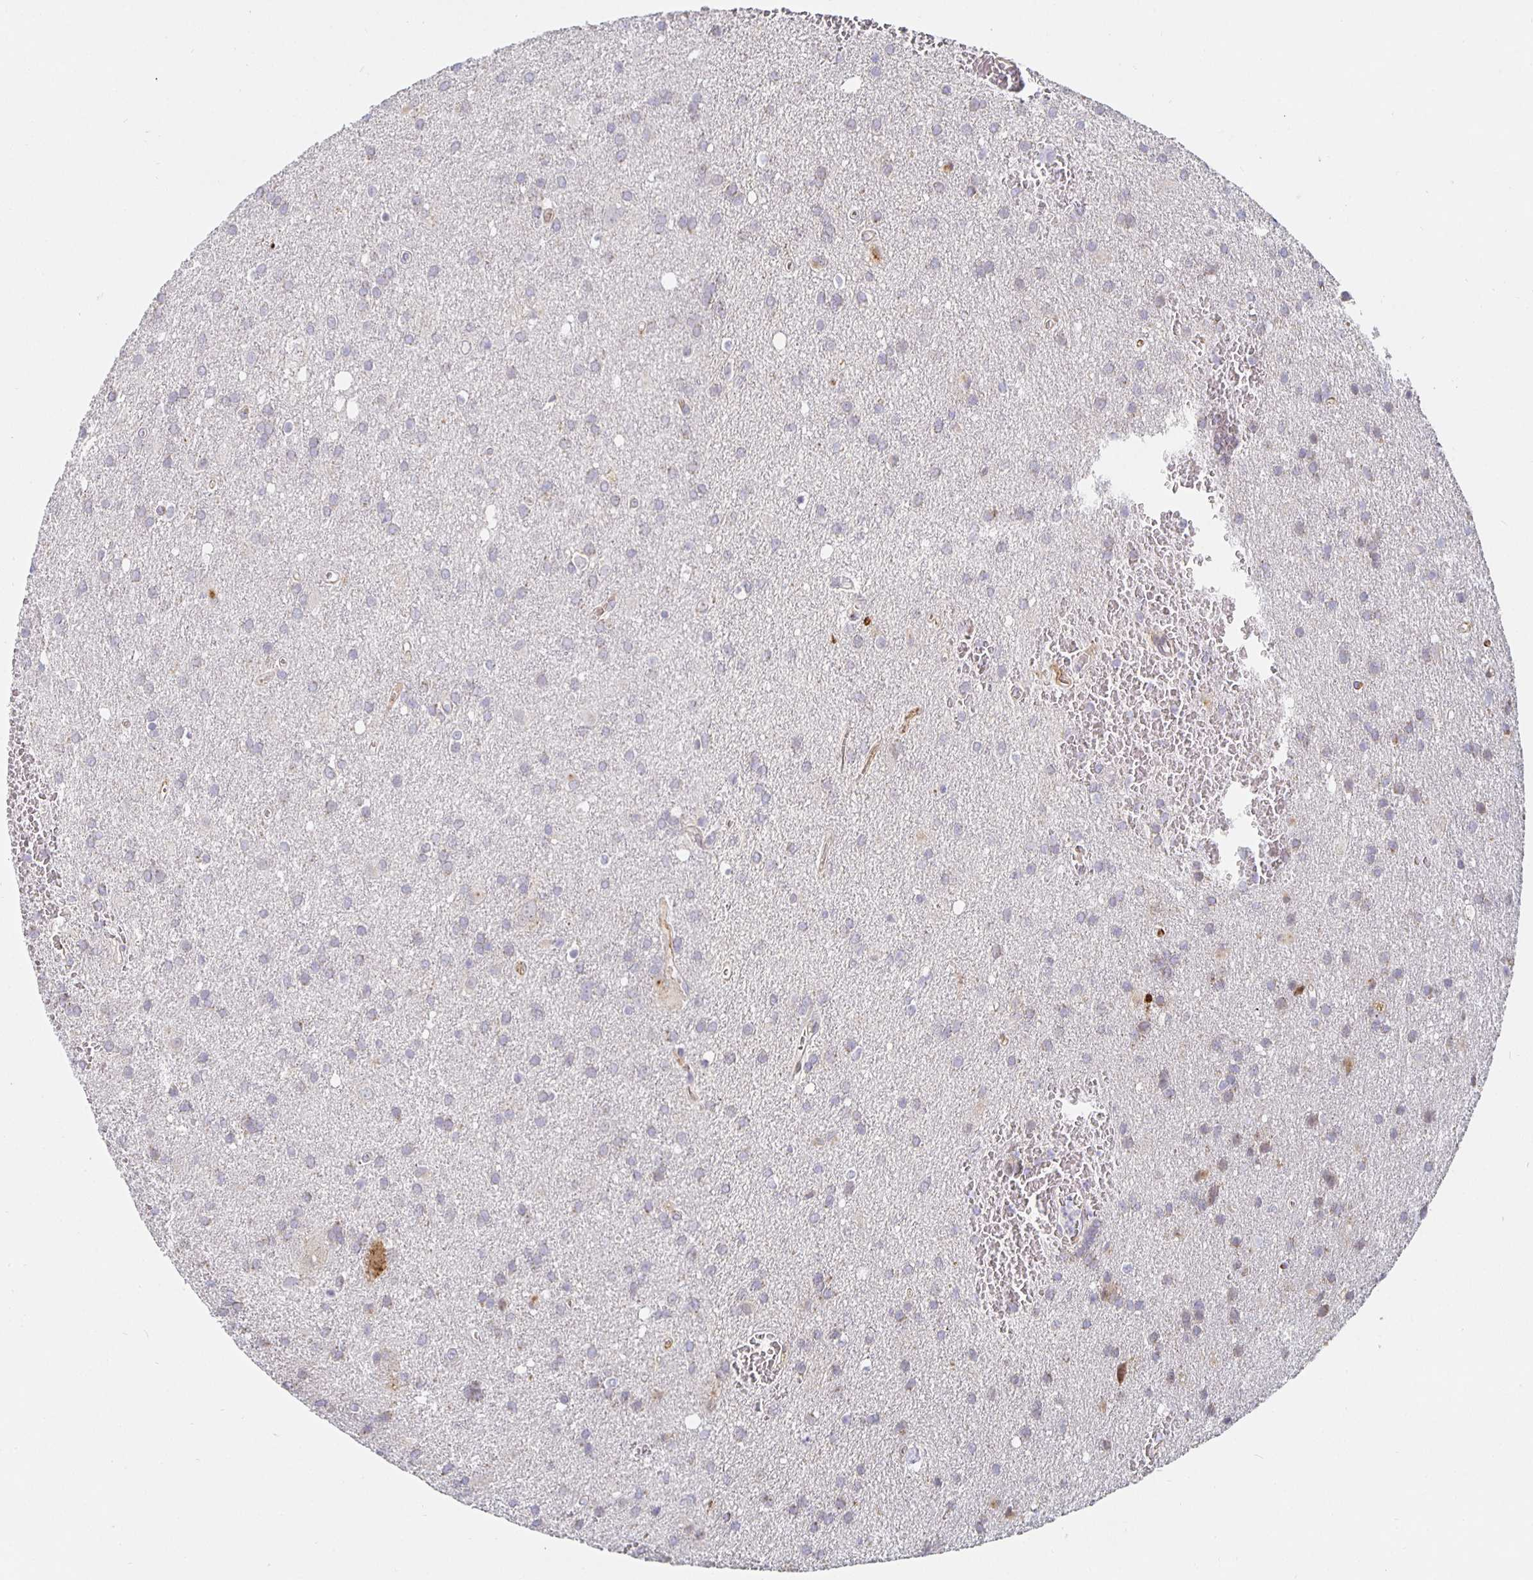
{"staining": {"intensity": "negative", "quantity": "none", "location": "none"}, "tissue": "glioma", "cell_type": "Tumor cells", "image_type": "cancer", "snomed": [{"axis": "morphology", "description": "Glioma, malignant, Low grade"}, {"axis": "topography", "description": "Brain"}], "caption": "A photomicrograph of glioma stained for a protein shows no brown staining in tumor cells.", "gene": "S100G", "patient": {"sex": "male", "age": 66}}